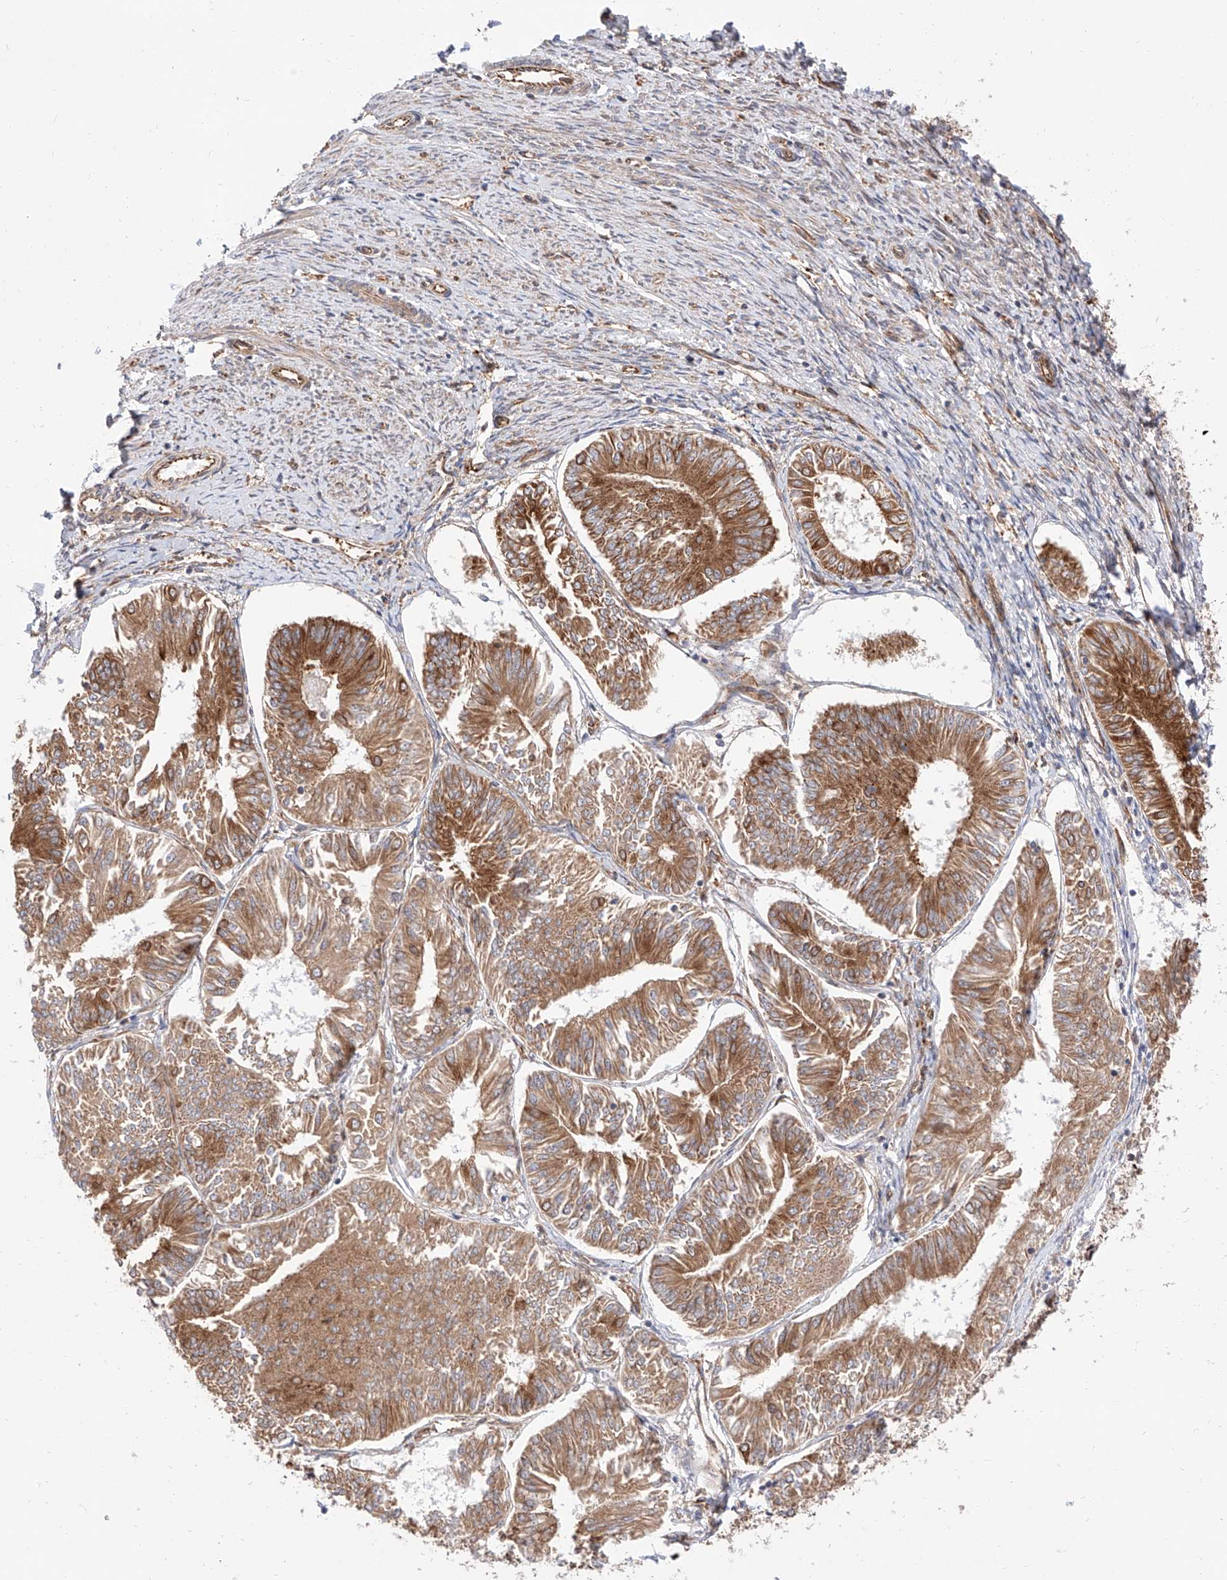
{"staining": {"intensity": "moderate", "quantity": ">75%", "location": "cytoplasmic/membranous"}, "tissue": "endometrial cancer", "cell_type": "Tumor cells", "image_type": "cancer", "snomed": [{"axis": "morphology", "description": "Adenocarcinoma, NOS"}, {"axis": "topography", "description": "Endometrium"}], "caption": "IHC staining of endometrial adenocarcinoma, which demonstrates medium levels of moderate cytoplasmic/membranous positivity in approximately >75% of tumor cells indicating moderate cytoplasmic/membranous protein staining. The staining was performed using DAB (brown) for protein detection and nuclei were counterstained in hematoxylin (blue).", "gene": "ISCA2", "patient": {"sex": "female", "age": 58}}